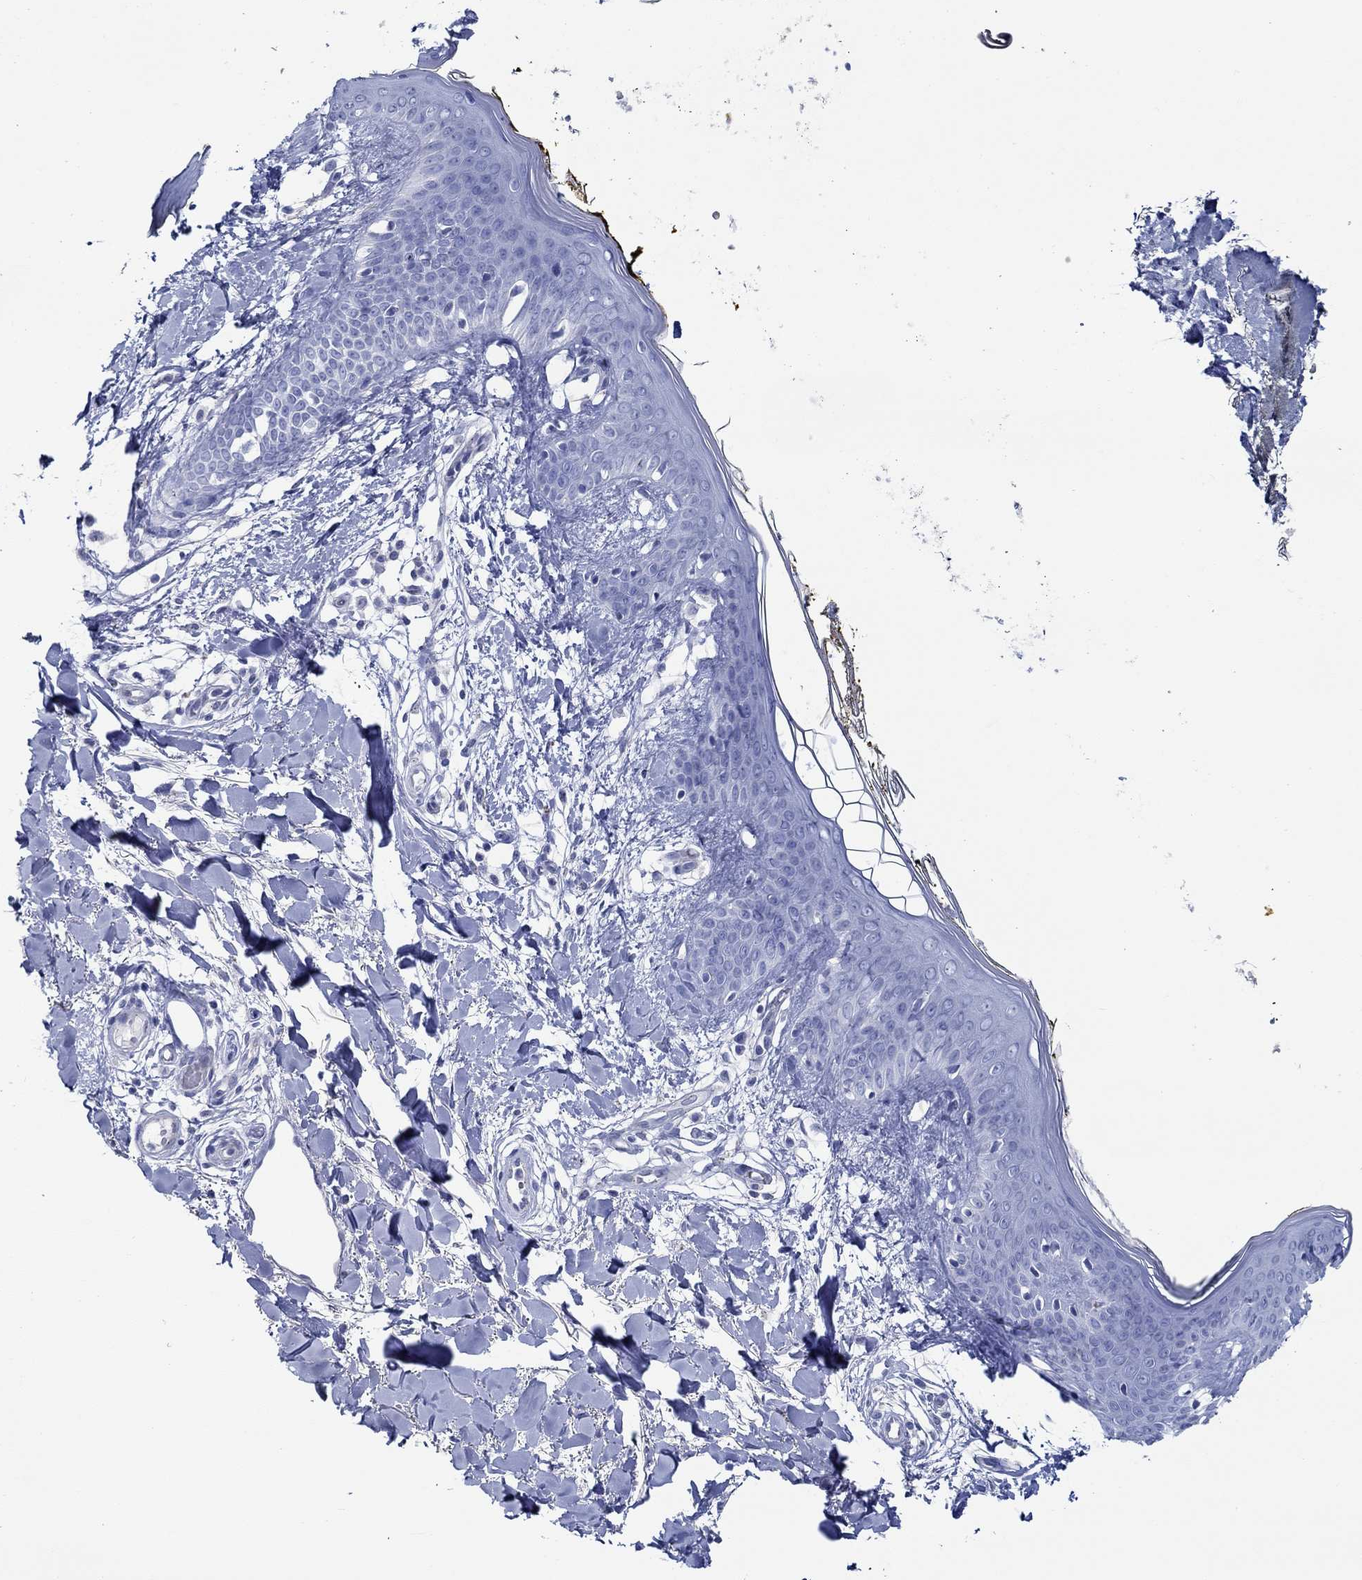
{"staining": {"intensity": "negative", "quantity": "none", "location": "none"}, "tissue": "skin", "cell_type": "Fibroblasts", "image_type": "normal", "snomed": [{"axis": "morphology", "description": "Normal tissue, NOS"}, {"axis": "topography", "description": "Skin"}], "caption": "The micrograph reveals no significant expression in fibroblasts of skin.", "gene": "IGFBP6", "patient": {"sex": "female", "age": 34}}